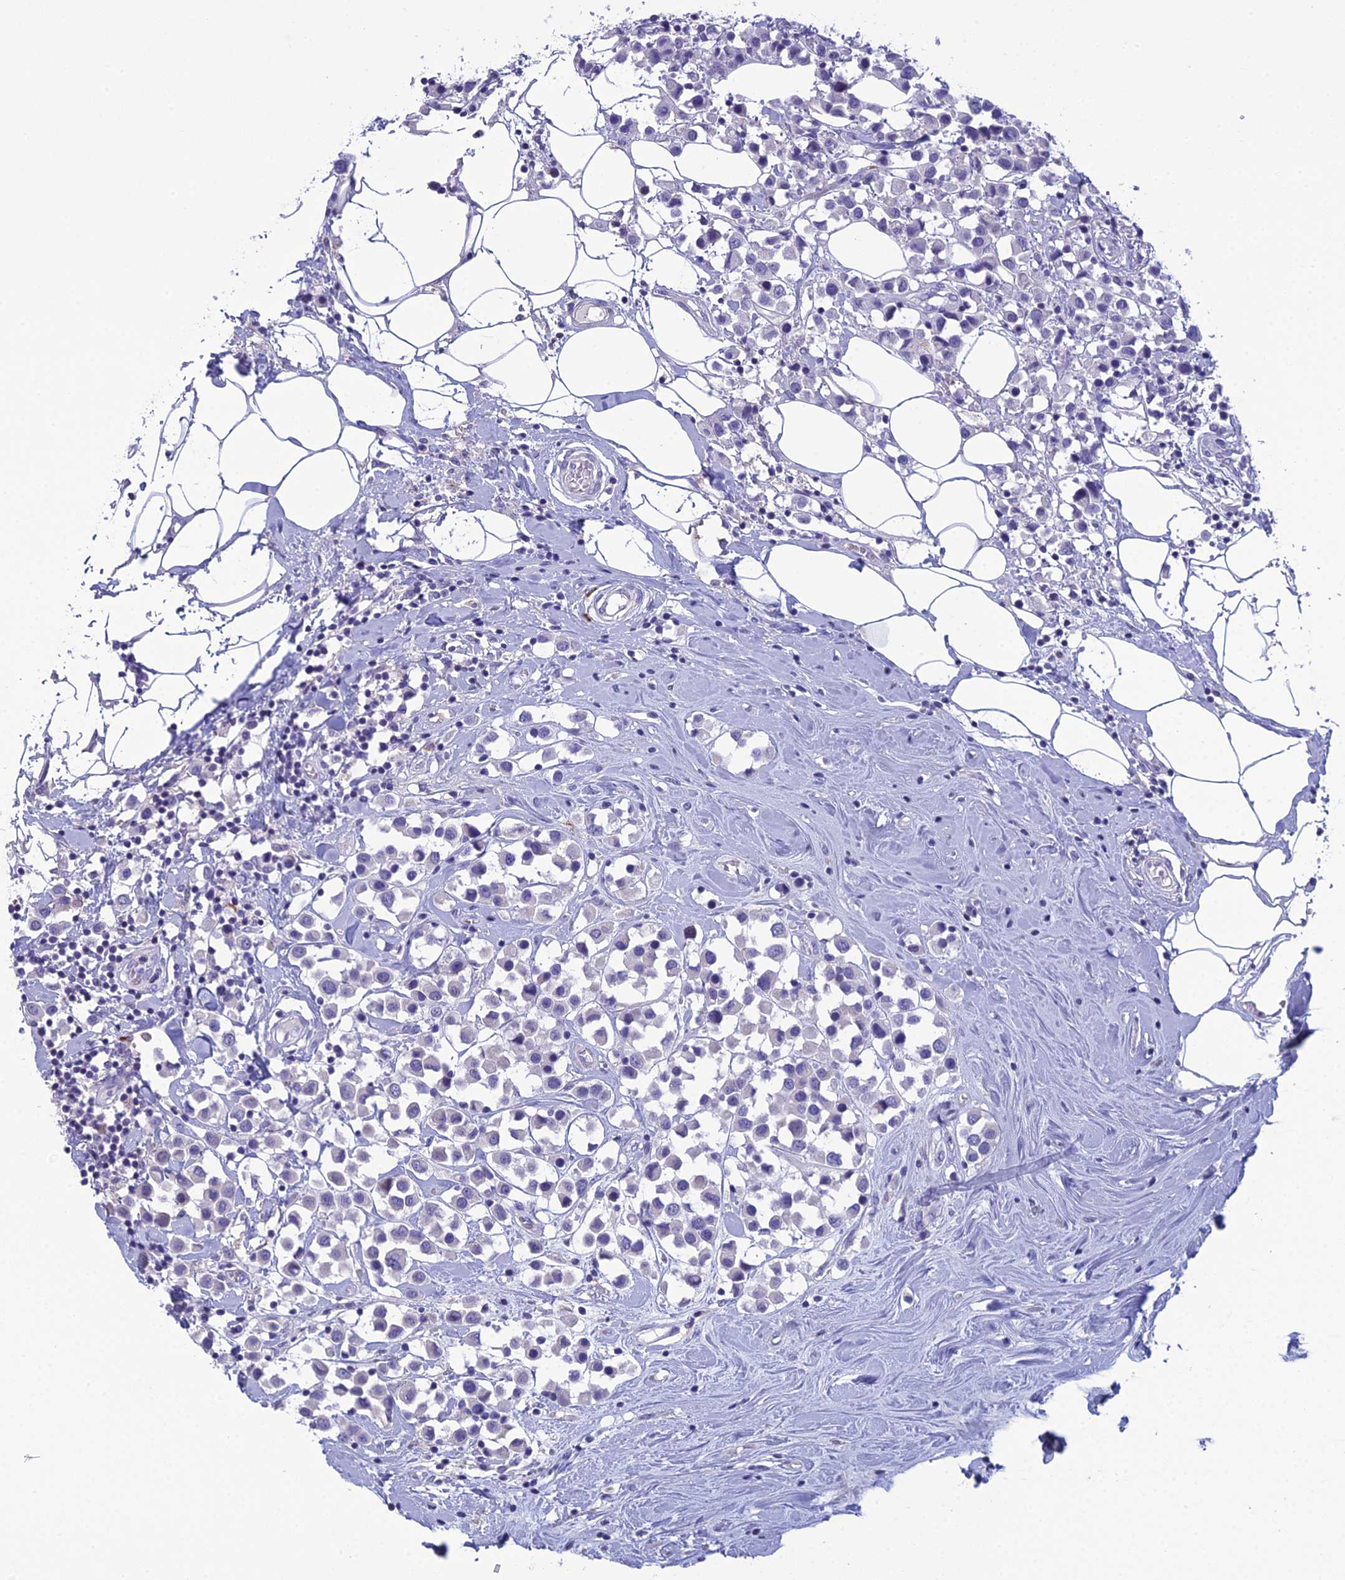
{"staining": {"intensity": "negative", "quantity": "none", "location": "none"}, "tissue": "breast cancer", "cell_type": "Tumor cells", "image_type": "cancer", "snomed": [{"axis": "morphology", "description": "Duct carcinoma"}, {"axis": "topography", "description": "Breast"}], "caption": "Immunohistochemistry (IHC) histopathology image of neoplastic tissue: human intraductal carcinoma (breast) stained with DAB exhibits no significant protein staining in tumor cells.", "gene": "CRB2", "patient": {"sex": "female", "age": 61}}